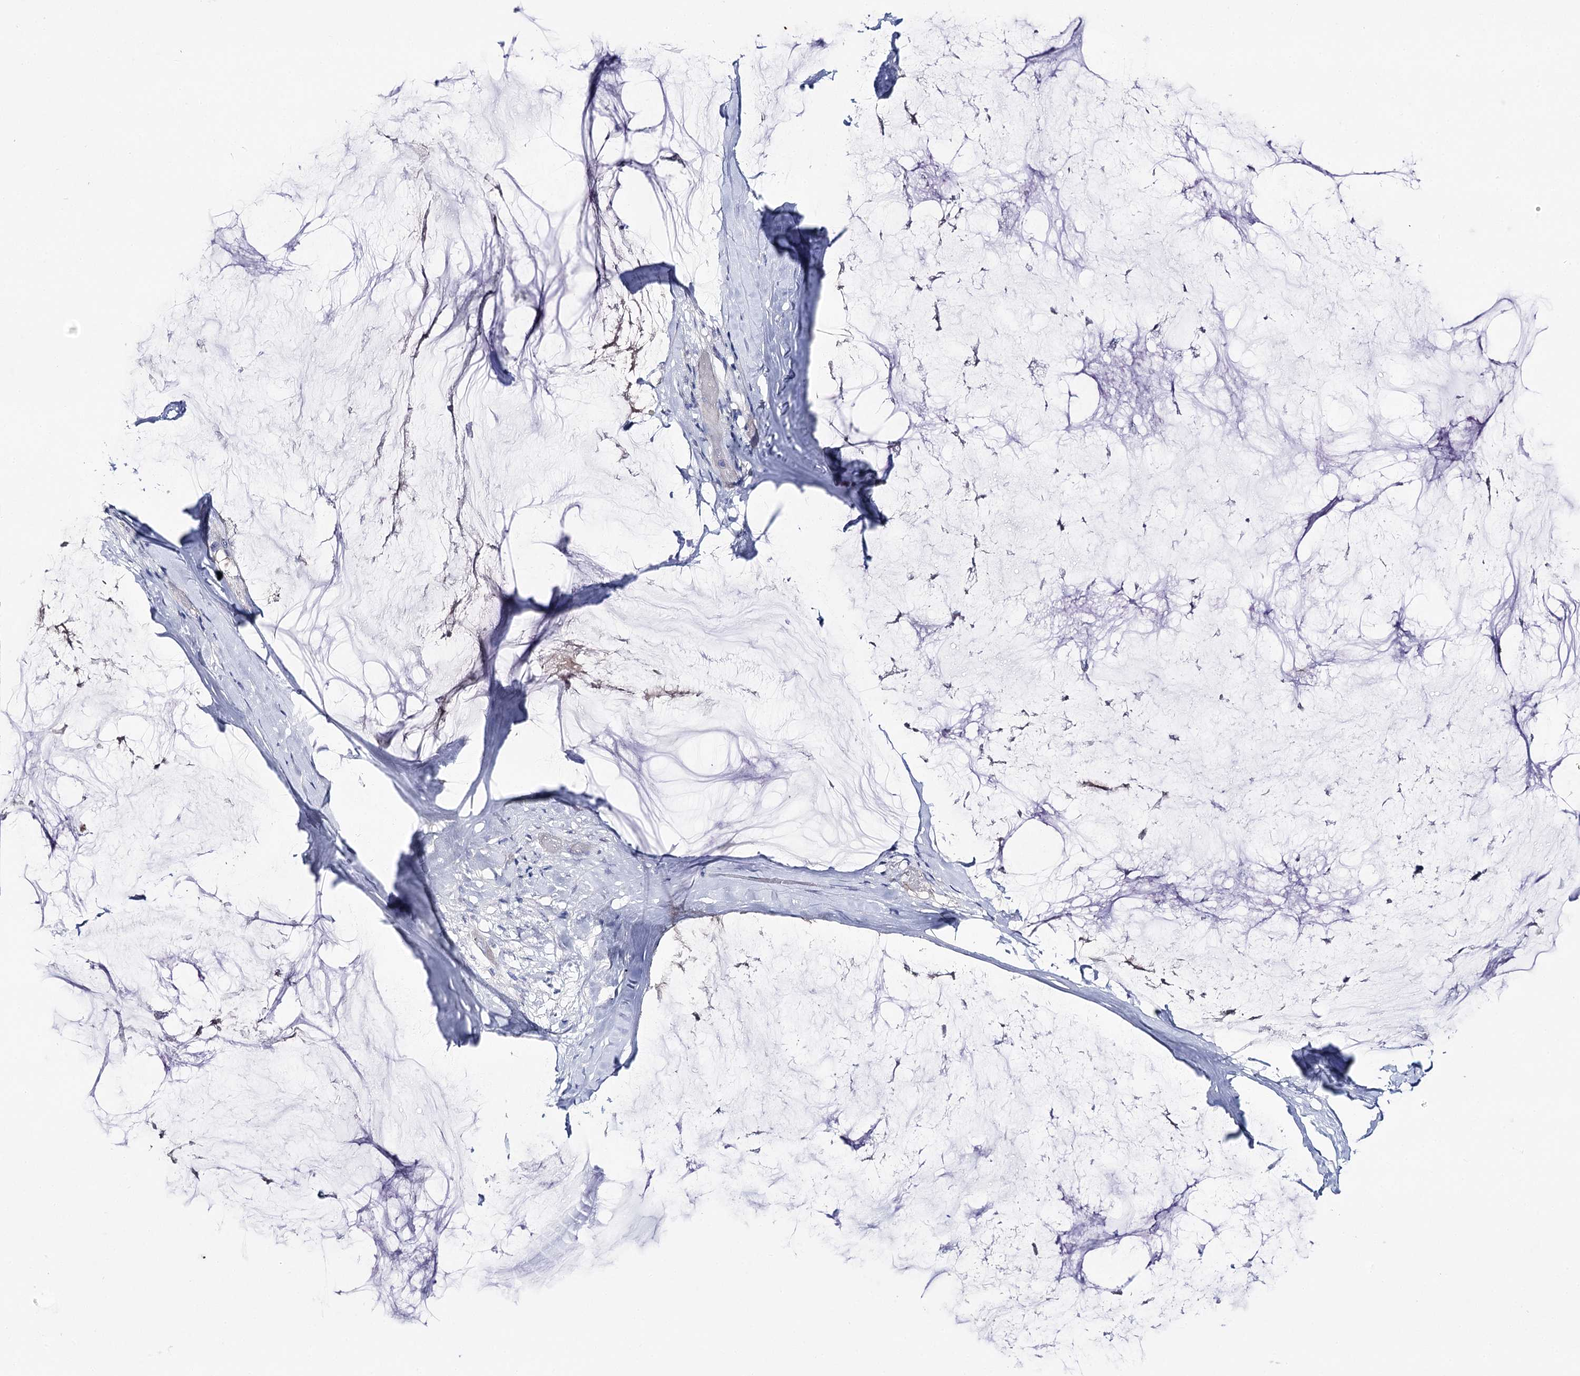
{"staining": {"intensity": "negative", "quantity": "none", "location": "none"}, "tissue": "ovarian cancer", "cell_type": "Tumor cells", "image_type": "cancer", "snomed": [{"axis": "morphology", "description": "Cystadenocarcinoma, mucinous, NOS"}, {"axis": "topography", "description": "Ovary"}], "caption": "This is an immunohistochemistry (IHC) micrograph of human mucinous cystadenocarcinoma (ovarian). There is no positivity in tumor cells.", "gene": "NRAP", "patient": {"sex": "female", "age": 39}}